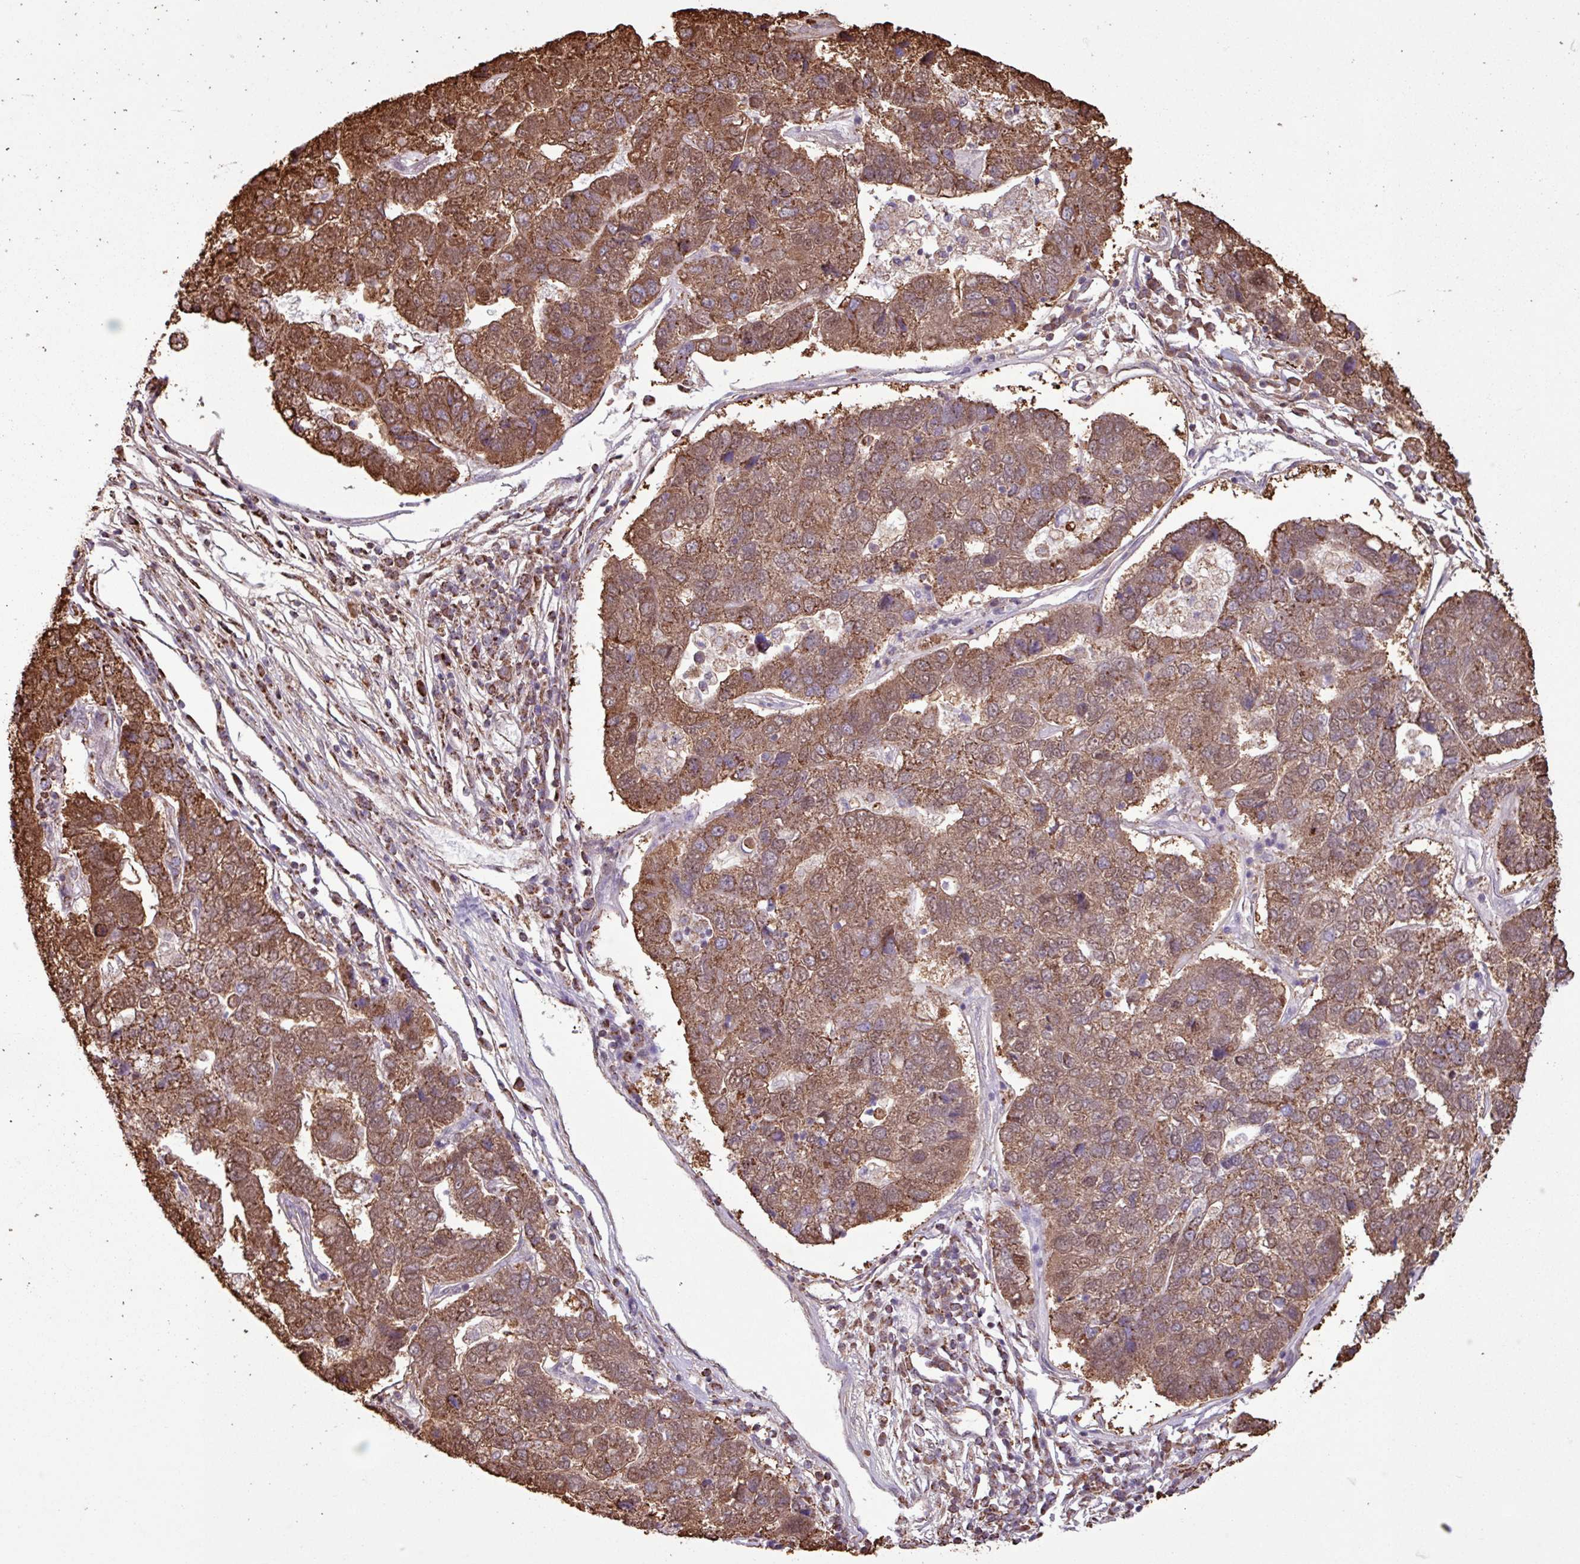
{"staining": {"intensity": "strong", "quantity": ">75%", "location": "cytoplasmic/membranous"}, "tissue": "pancreatic cancer", "cell_type": "Tumor cells", "image_type": "cancer", "snomed": [{"axis": "morphology", "description": "Adenocarcinoma, NOS"}, {"axis": "topography", "description": "Pancreas"}], "caption": "Human pancreatic cancer stained with a protein marker demonstrates strong staining in tumor cells.", "gene": "ALG8", "patient": {"sex": "female", "age": 61}}